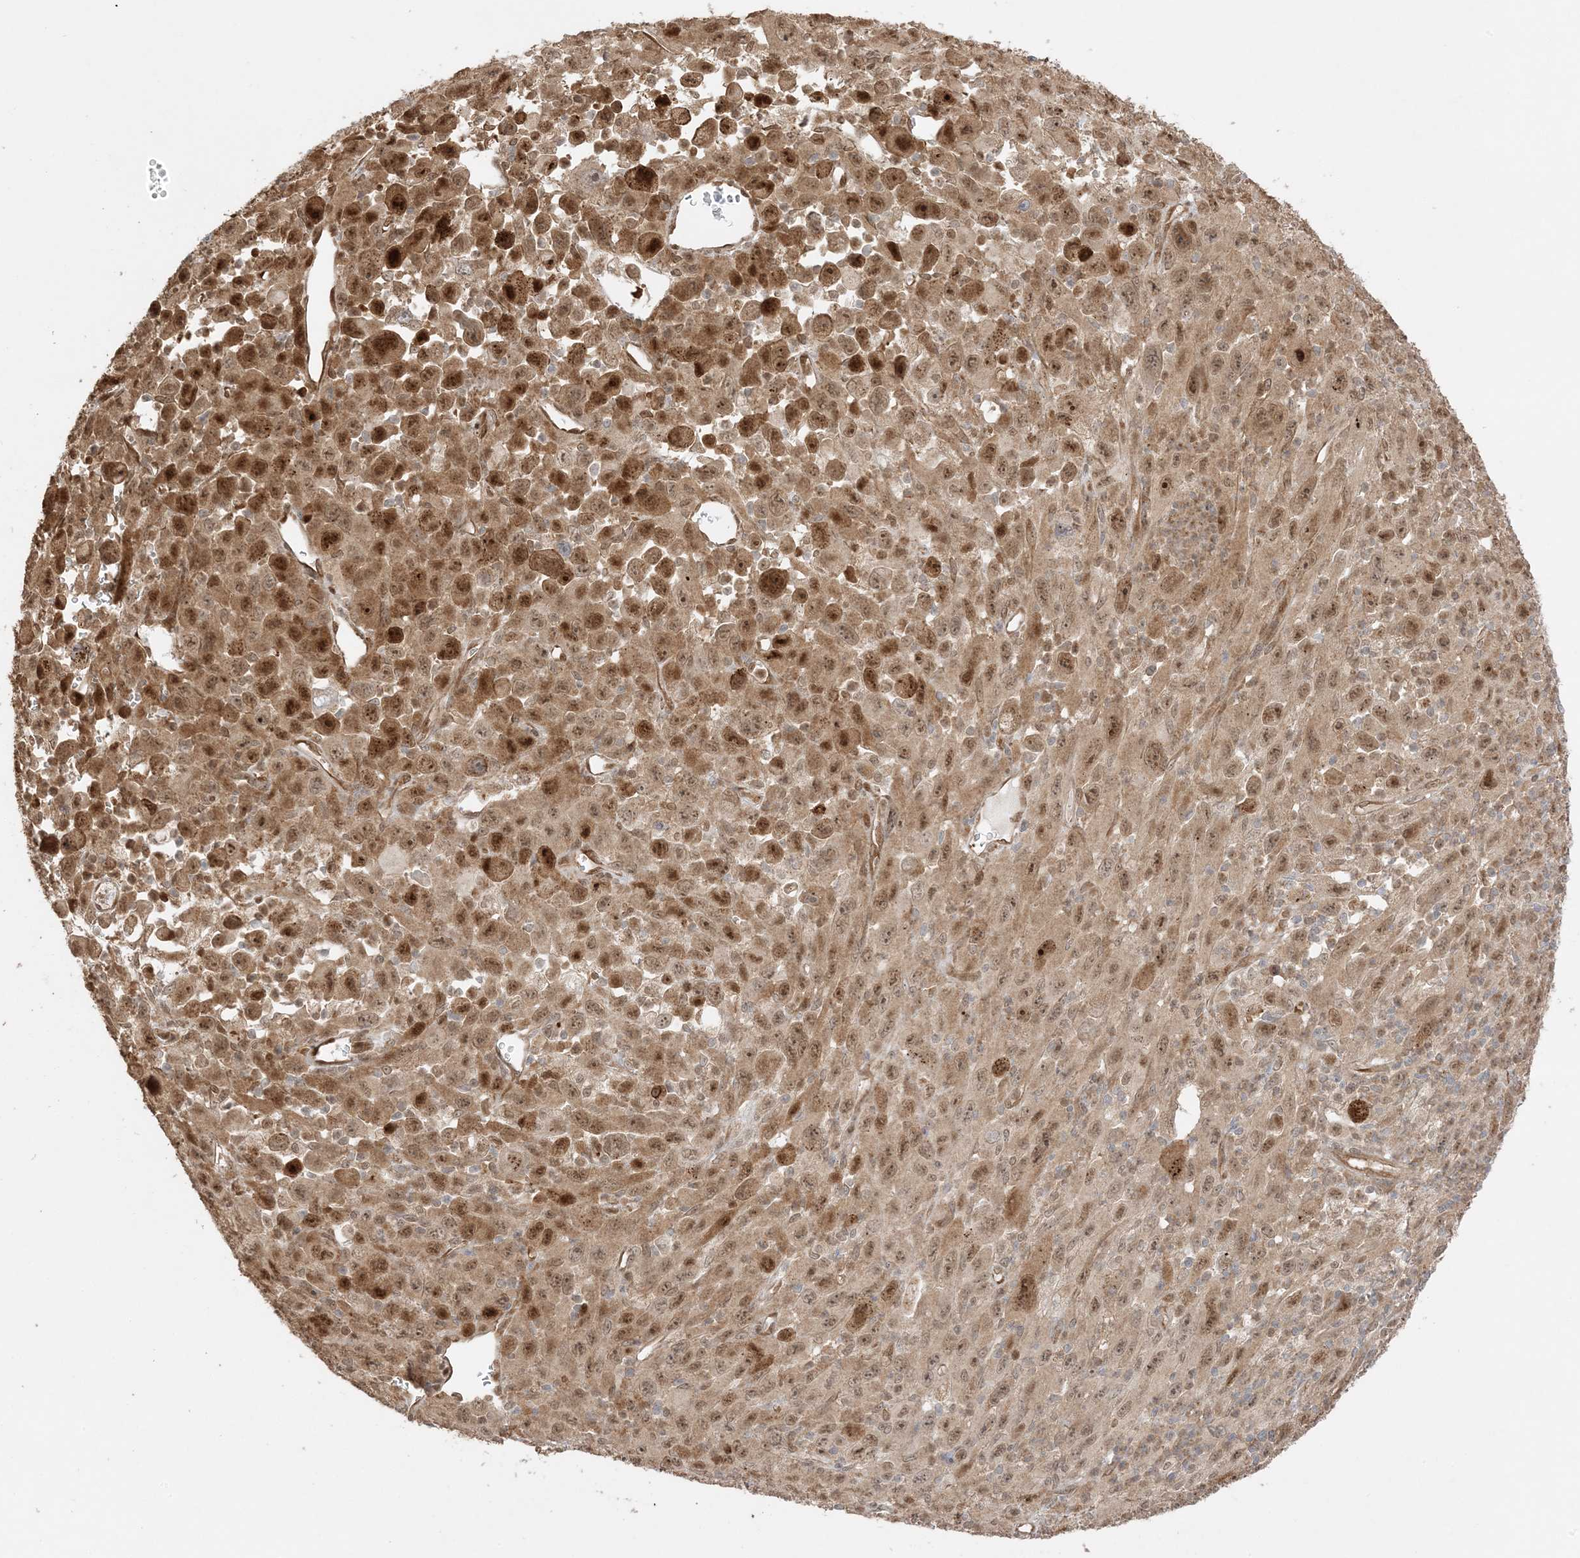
{"staining": {"intensity": "moderate", "quantity": ">75%", "location": "cytoplasmic/membranous,nuclear"}, "tissue": "melanoma", "cell_type": "Tumor cells", "image_type": "cancer", "snomed": [{"axis": "morphology", "description": "Malignant melanoma, Metastatic site"}, {"axis": "topography", "description": "Skin"}], "caption": "Immunohistochemistry (IHC) photomicrograph of human melanoma stained for a protein (brown), which shows medium levels of moderate cytoplasmic/membranous and nuclear expression in about >75% of tumor cells.", "gene": "ZBTB41", "patient": {"sex": "female", "age": 56}}